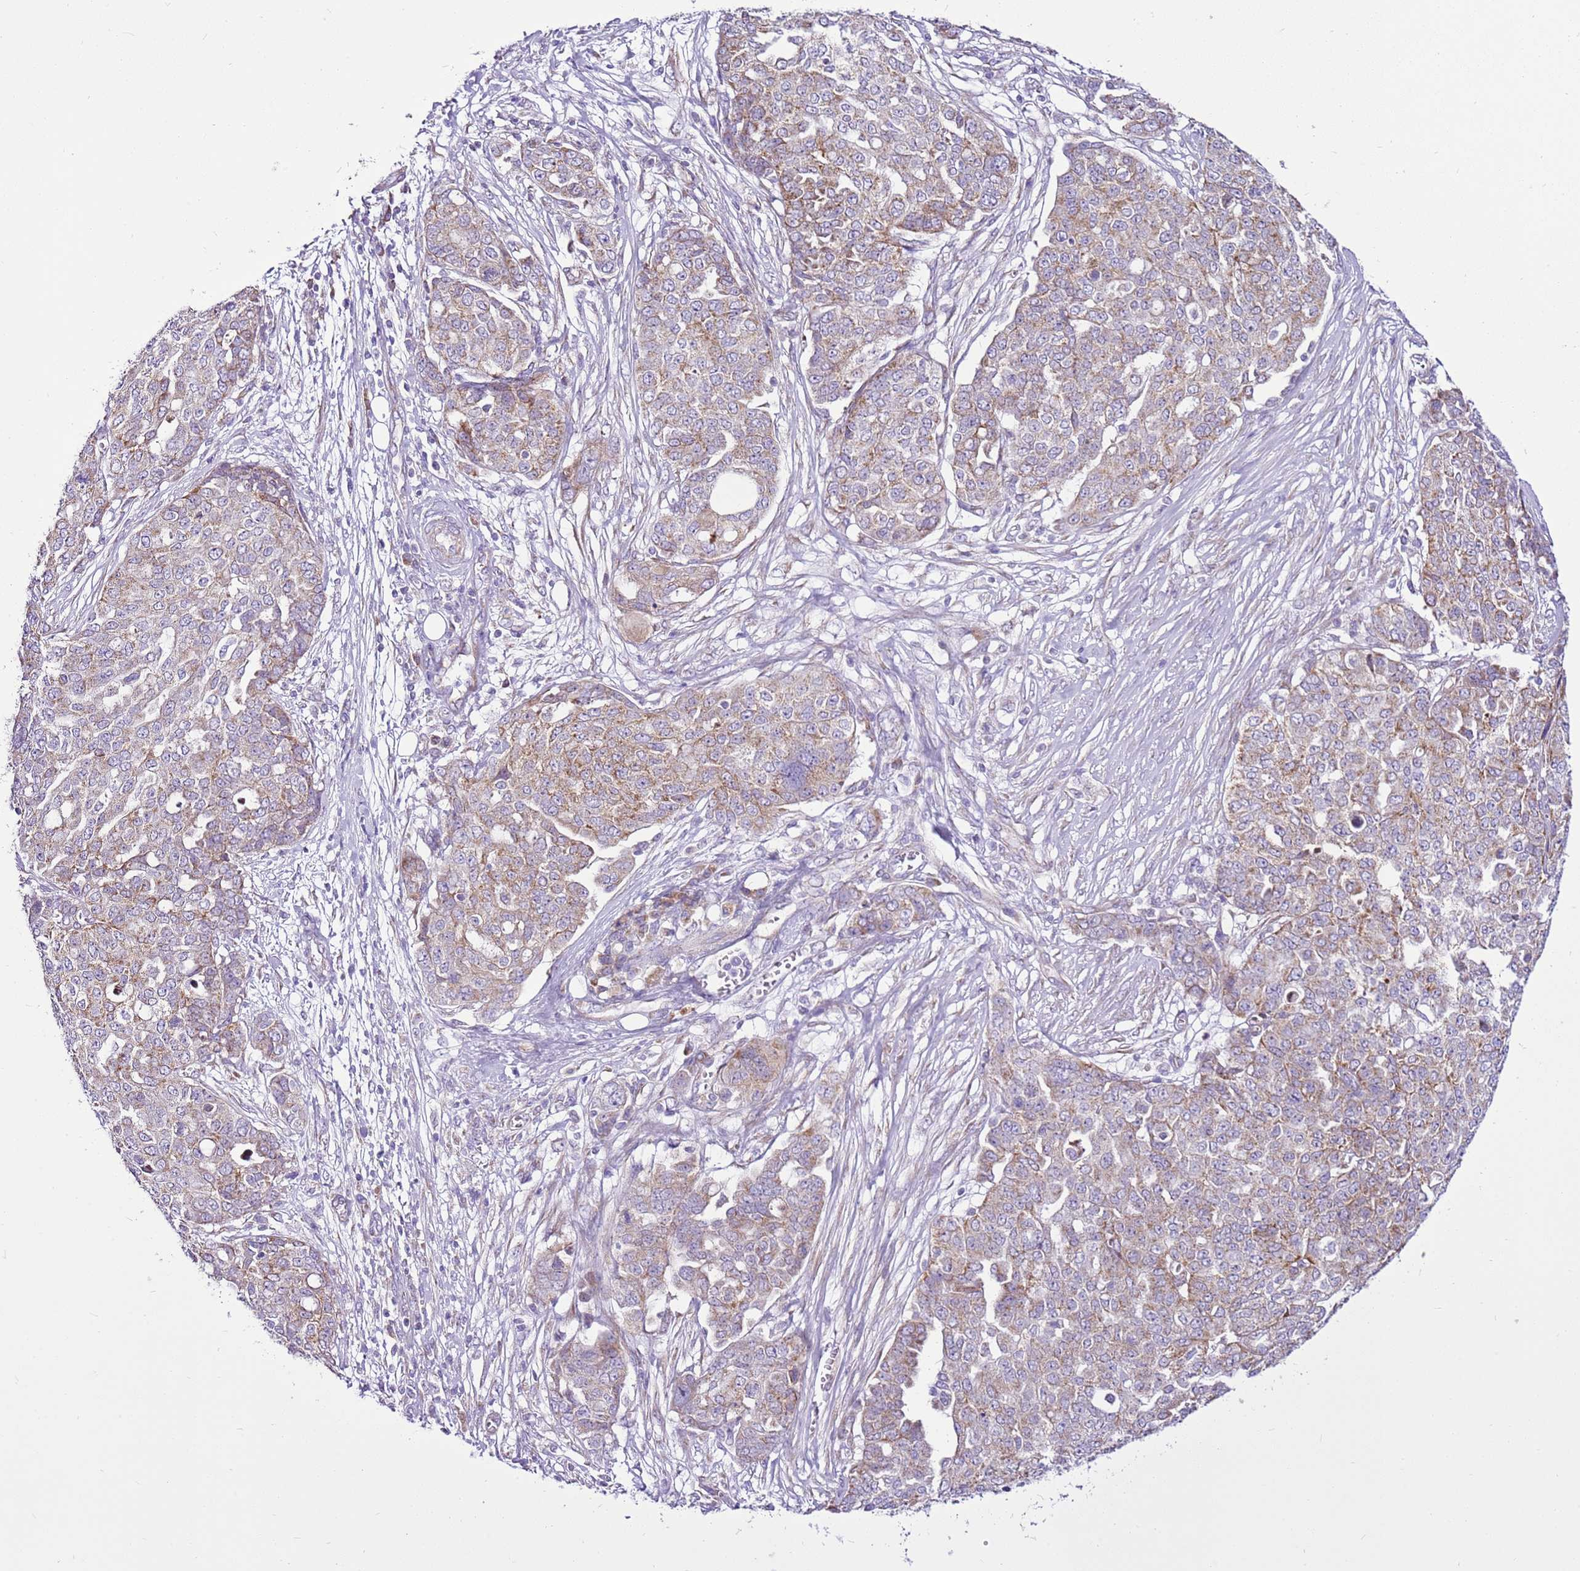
{"staining": {"intensity": "moderate", "quantity": "25%-75%", "location": "cytoplasmic/membranous"}, "tissue": "ovarian cancer", "cell_type": "Tumor cells", "image_type": "cancer", "snomed": [{"axis": "morphology", "description": "Cystadenocarcinoma, serous, NOS"}, {"axis": "topography", "description": "Soft tissue"}, {"axis": "topography", "description": "Ovary"}], "caption": "Ovarian cancer was stained to show a protein in brown. There is medium levels of moderate cytoplasmic/membranous expression in about 25%-75% of tumor cells.", "gene": "MRPL36", "patient": {"sex": "female", "age": 57}}